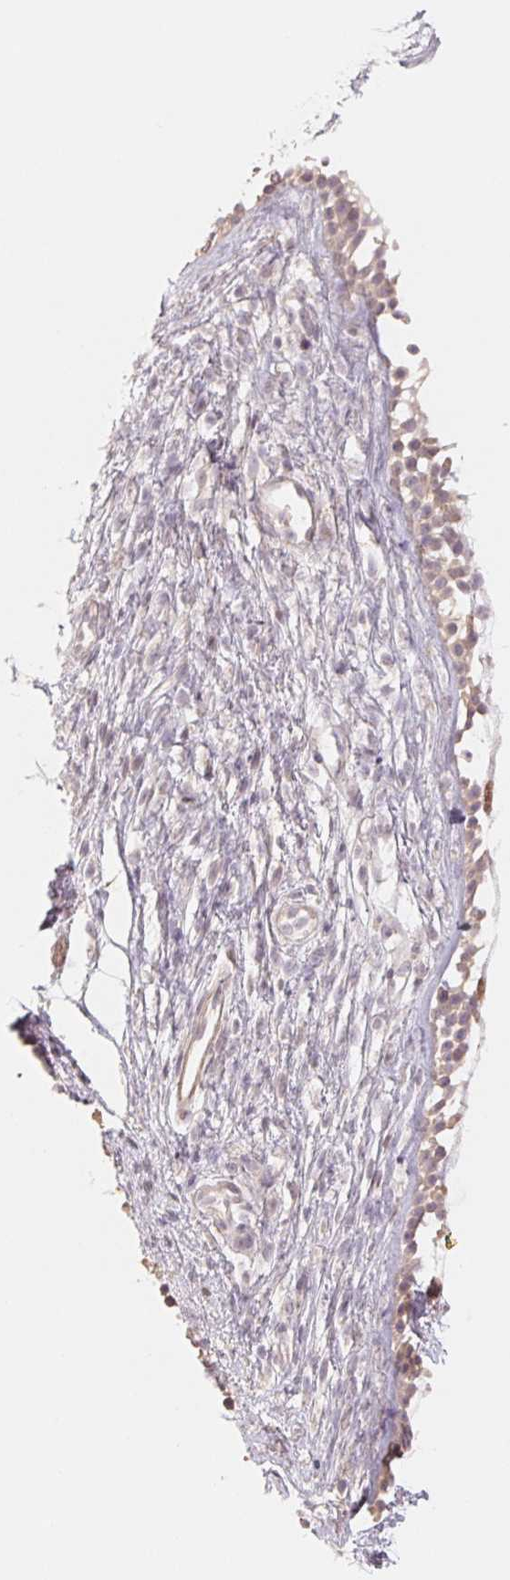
{"staining": {"intensity": "moderate", "quantity": "25%-75%", "location": "cytoplasmic/membranous"}, "tissue": "nasopharynx", "cell_type": "Respiratory epithelial cells", "image_type": "normal", "snomed": [{"axis": "morphology", "description": "Normal tissue, NOS"}, {"axis": "topography", "description": "Nasopharynx"}], "caption": "The immunohistochemical stain highlights moderate cytoplasmic/membranous staining in respiratory epithelial cells of normal nasopharynx.", "gene": "DENND2C", "patient": {"sex": "male", "age": 24}}